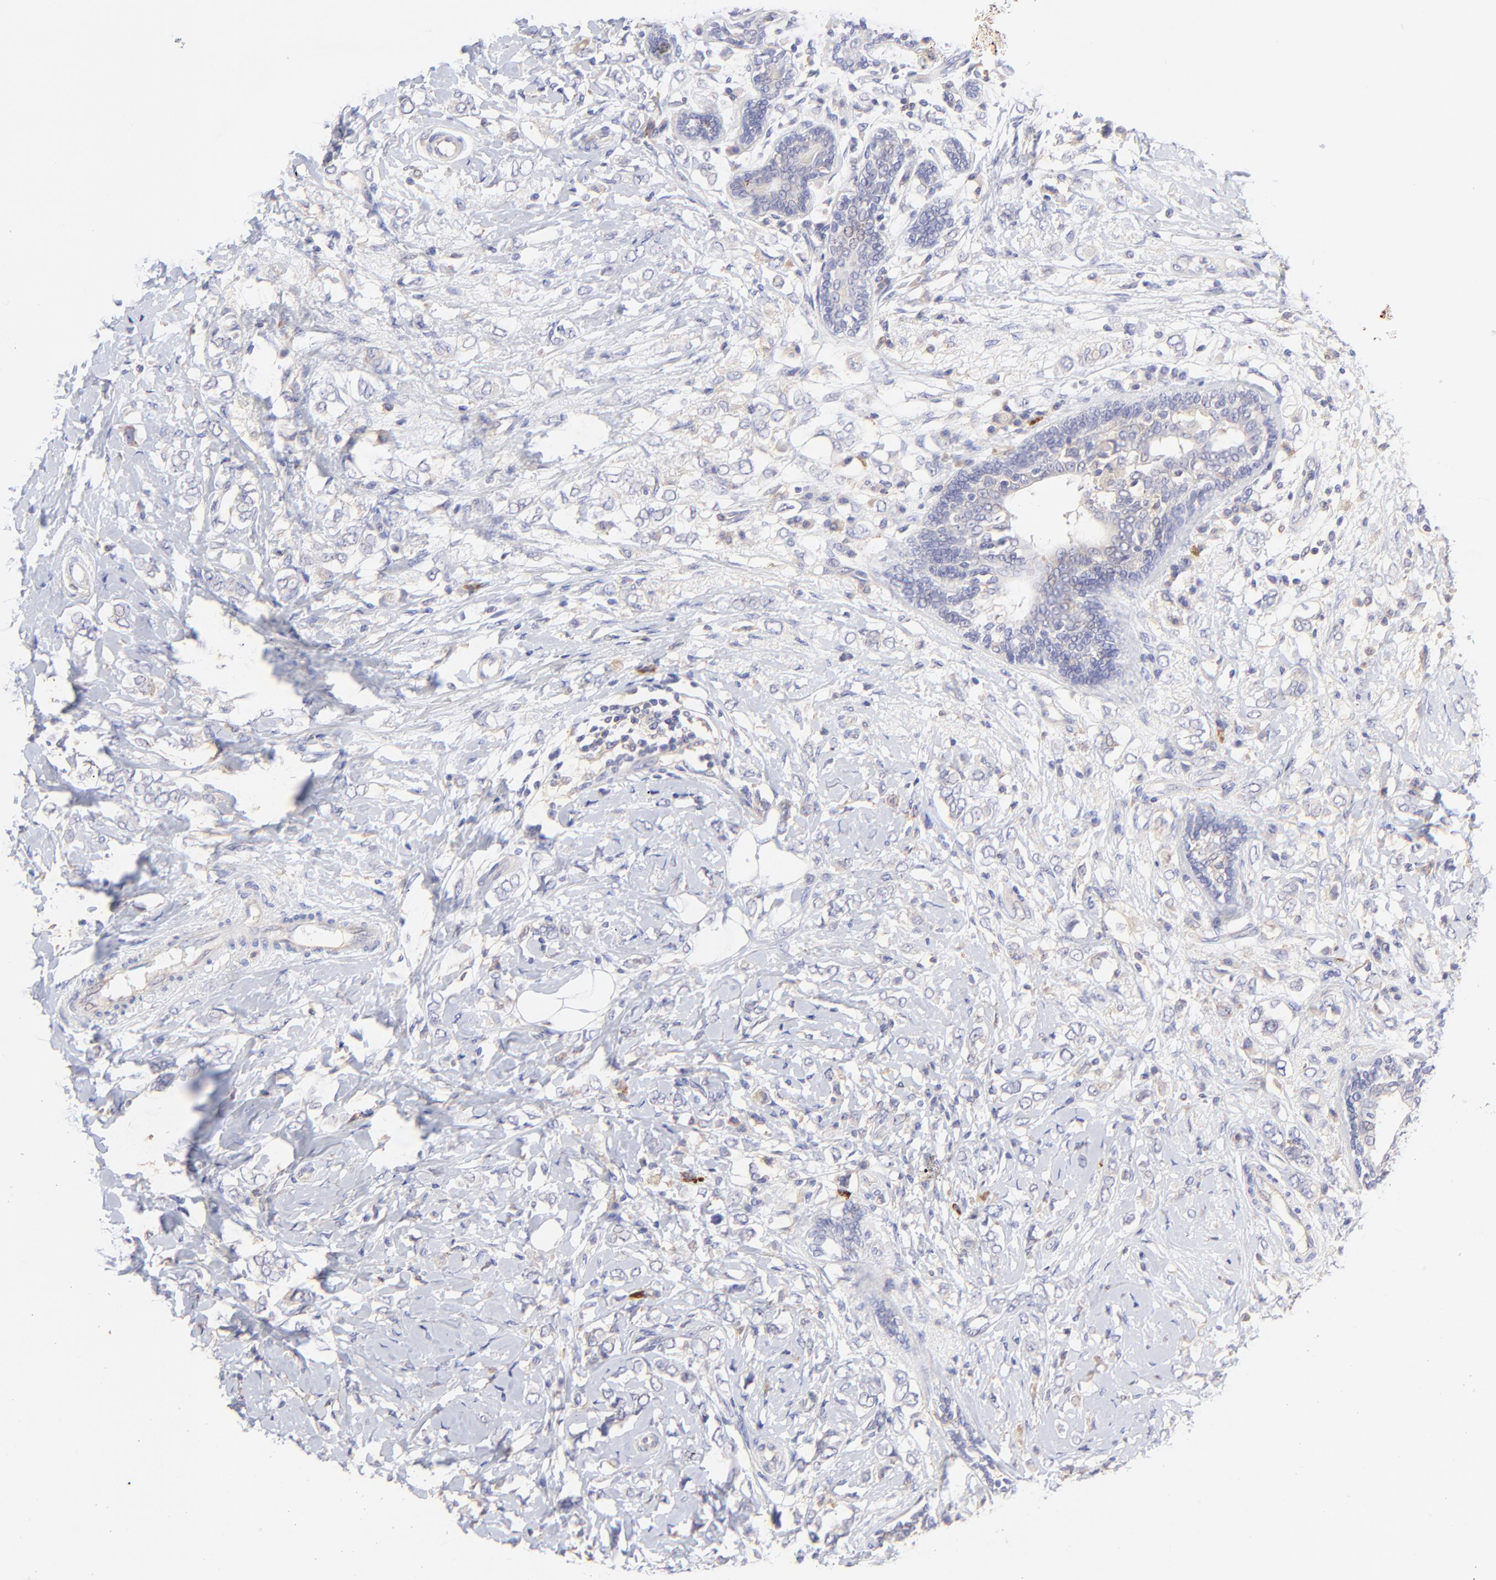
{"staining": {"intensity": "weak", "quantity": "<25%", "location": "cytoplasmic/membranous"}, "tissue": "breast cancer", "cell_type": "Tumor cells", "image_type": "cancer", "snomed": [{"axis": "morphology", "description": "Normal tissue, NOS"}, {"axis": "morphology", "description": "Lobular carcinoma"}, {"axis": "topography", "description": "Breast"}], "caption": "Breast lobular carcinoma was stained to show a protein in brown. There is no significant positivity in tumor cells. (Stains: DAB immunohistochemistry (IHC) with hematoxylin counter stain, Microscopy: brightfield microscopy at high magnification).", "gene": "LHFPL1", "patient": {"sex": "female", "age": 47}}